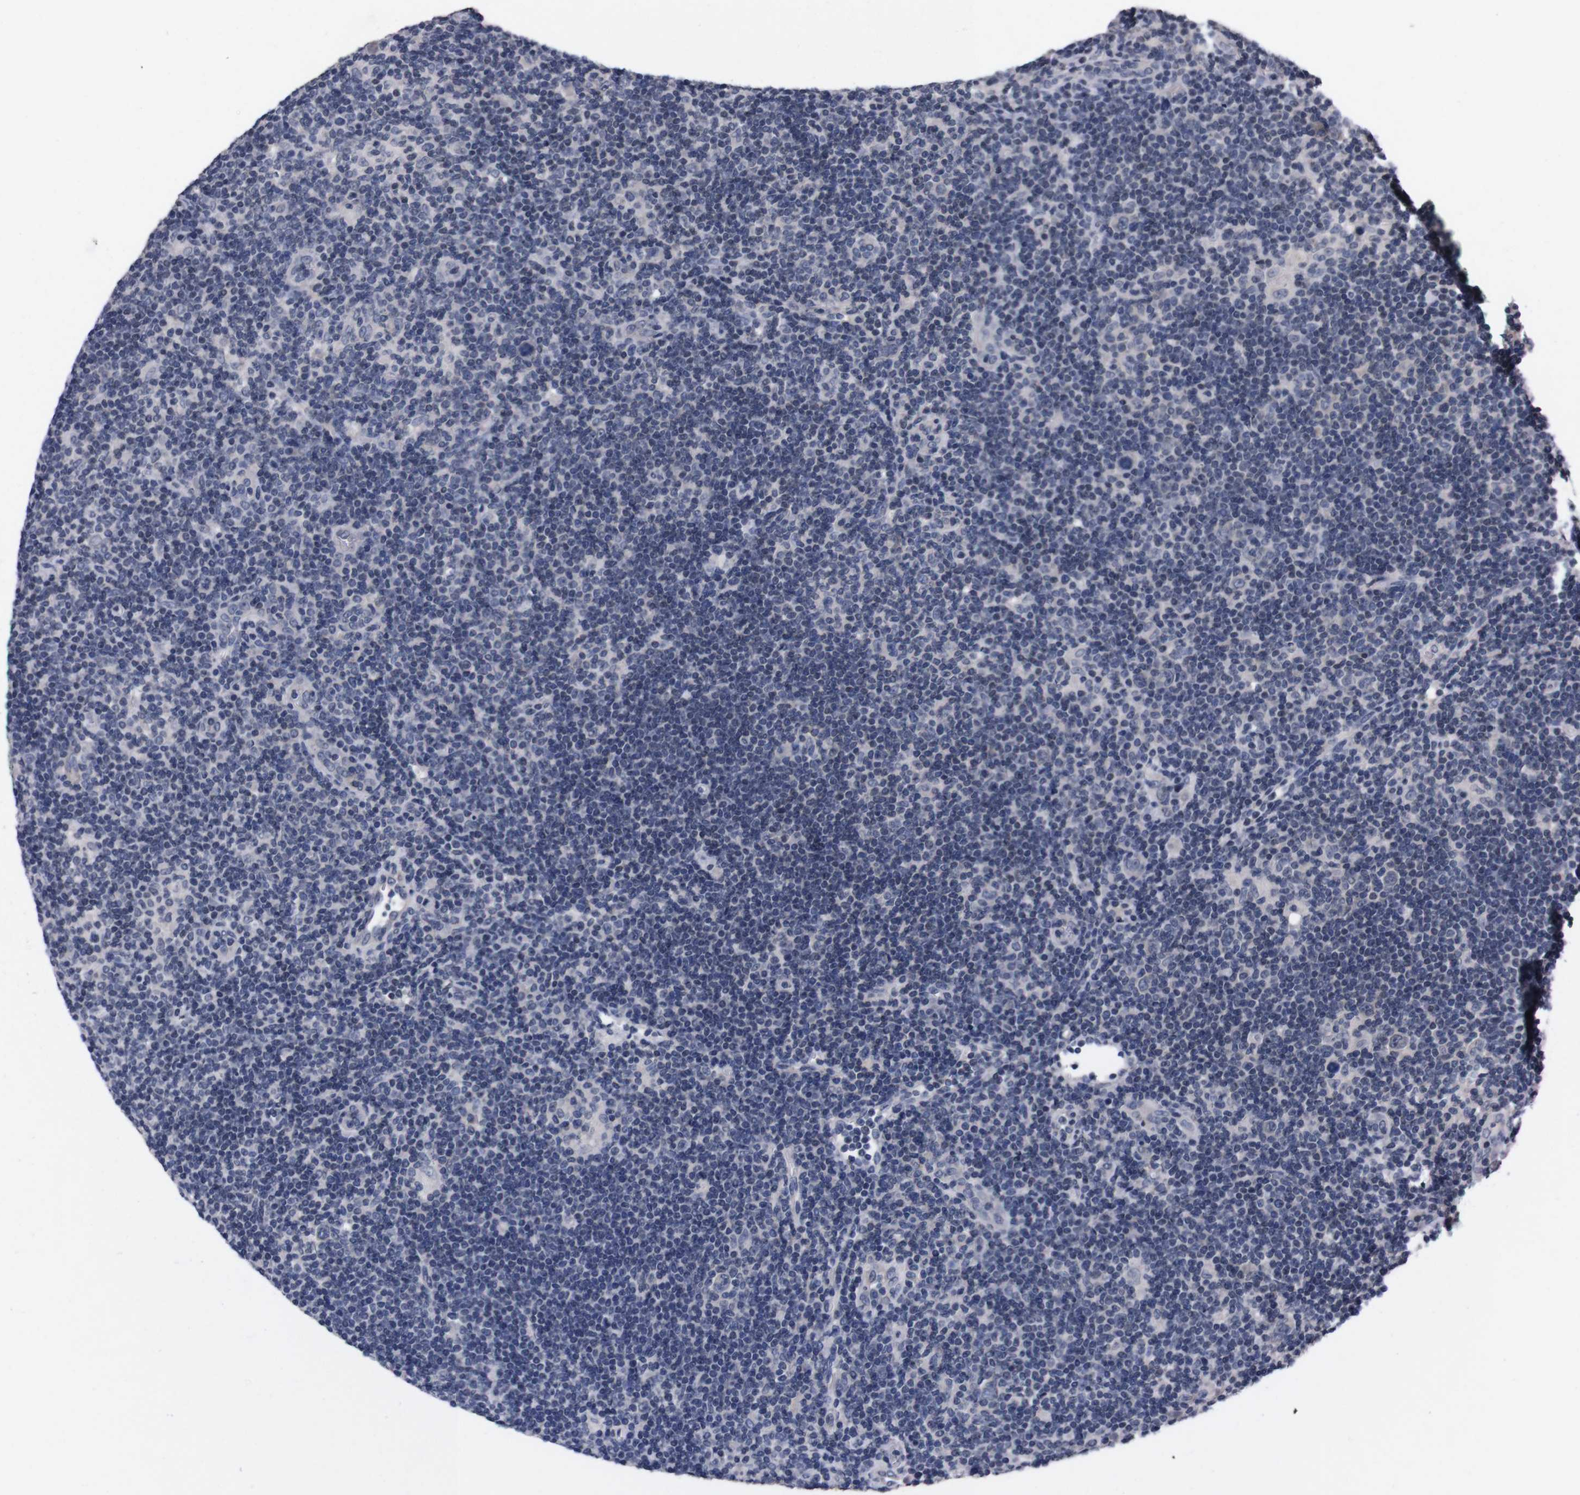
{"staining": {"intensity": "negative", "quantity": "none", "location": "none"}, "tissue": "lymphoma", "cell_type": "Tumor cells", "image_type": "cancer", "snomed": [{"axis": "morphology", "description": "Hodgkin's disease, NOS"}, {"axis": "topography", "description": "Lymph node"}], "caption": "This micrograph is of Hodgkin's disease stained with immunohistochemistry (IHC) to label a protein in brown with the nuclei are counter-stained blue. There is no expression in tumor cells. (Immunohistochemistry, brightfield microscopy, high magnification).", "gene": "TNFRSF21", "patient": {"sex": "female", "age": 57}}